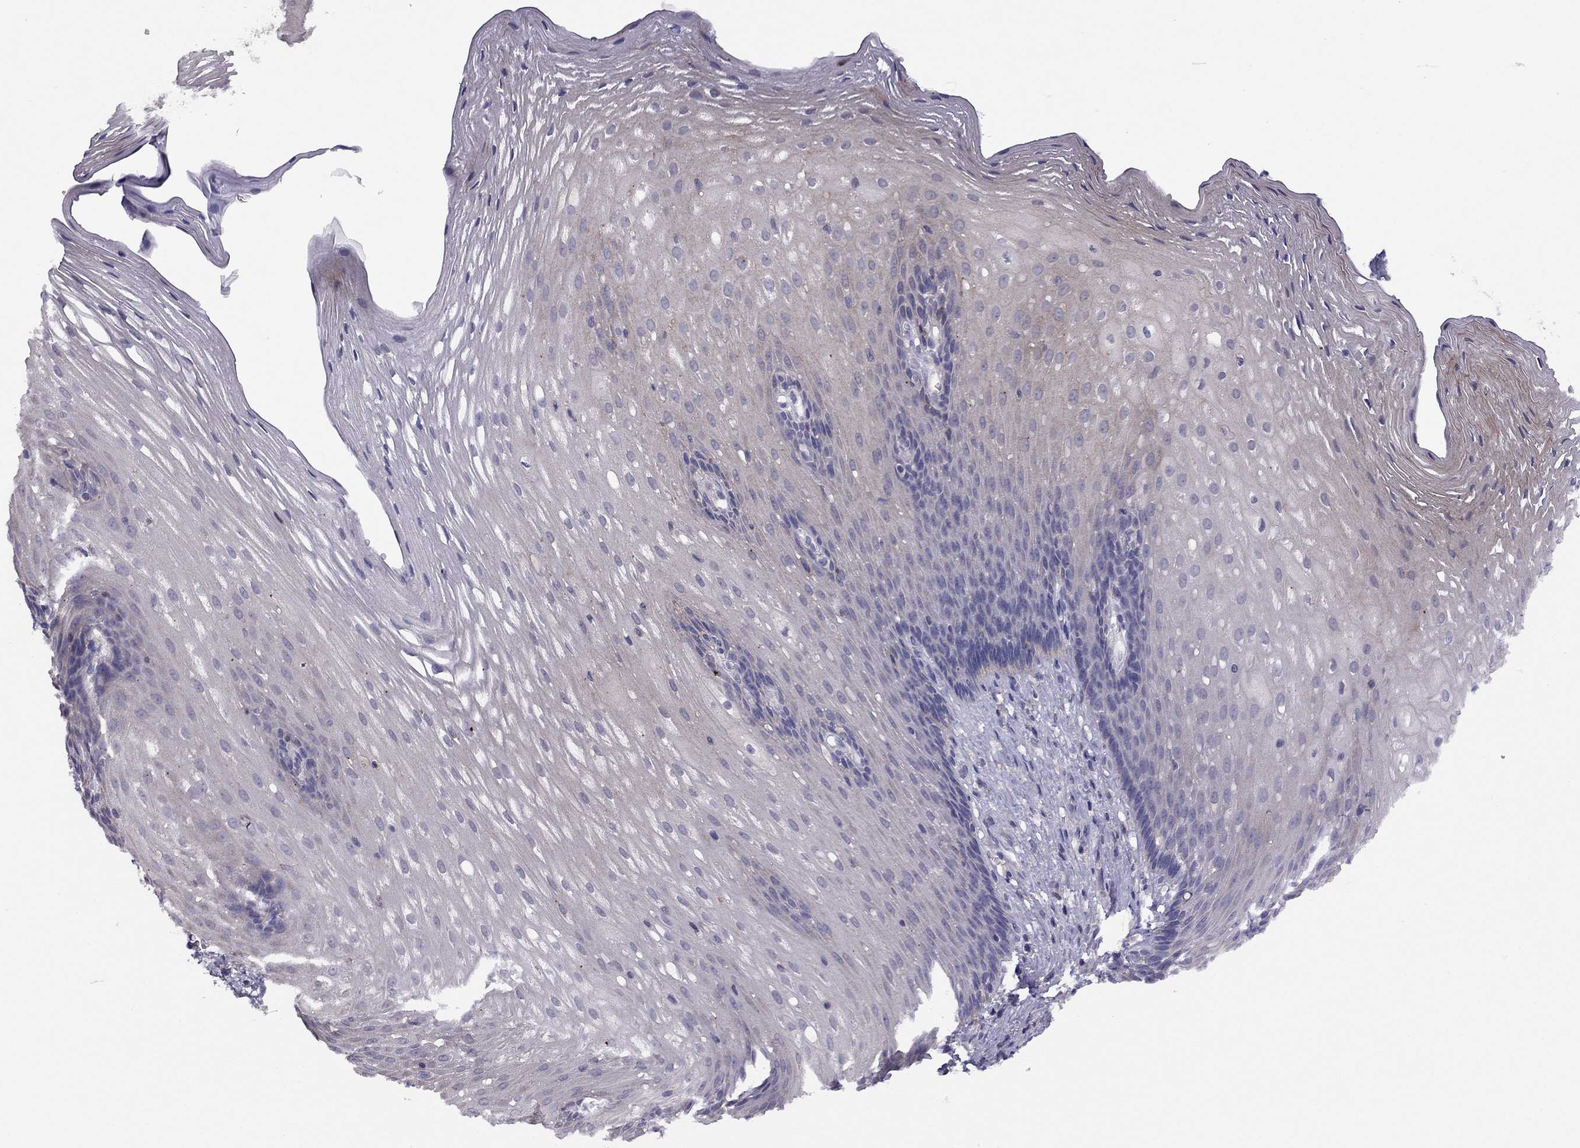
{"staining": {"intensity": "negative", "quantity": "none", "location": "none"}, "tissue": "esophagus", "cell_type": "Squamous epithelial cells", "image_type": "normal", "snomed": [{"axis": "morphology", "description": "Normal tissue, NOS"}, {"axis": "topography", "description": "Esophagus"}], "caption": "There is no significant positivity in squamous epithelial cells of esophagus. The staining is performed using DAB brown chromogen with nuclei counter-stained in using hematoxylin.", "gene": "CITED1", "patient": {"sex": "male", "age": 76}}